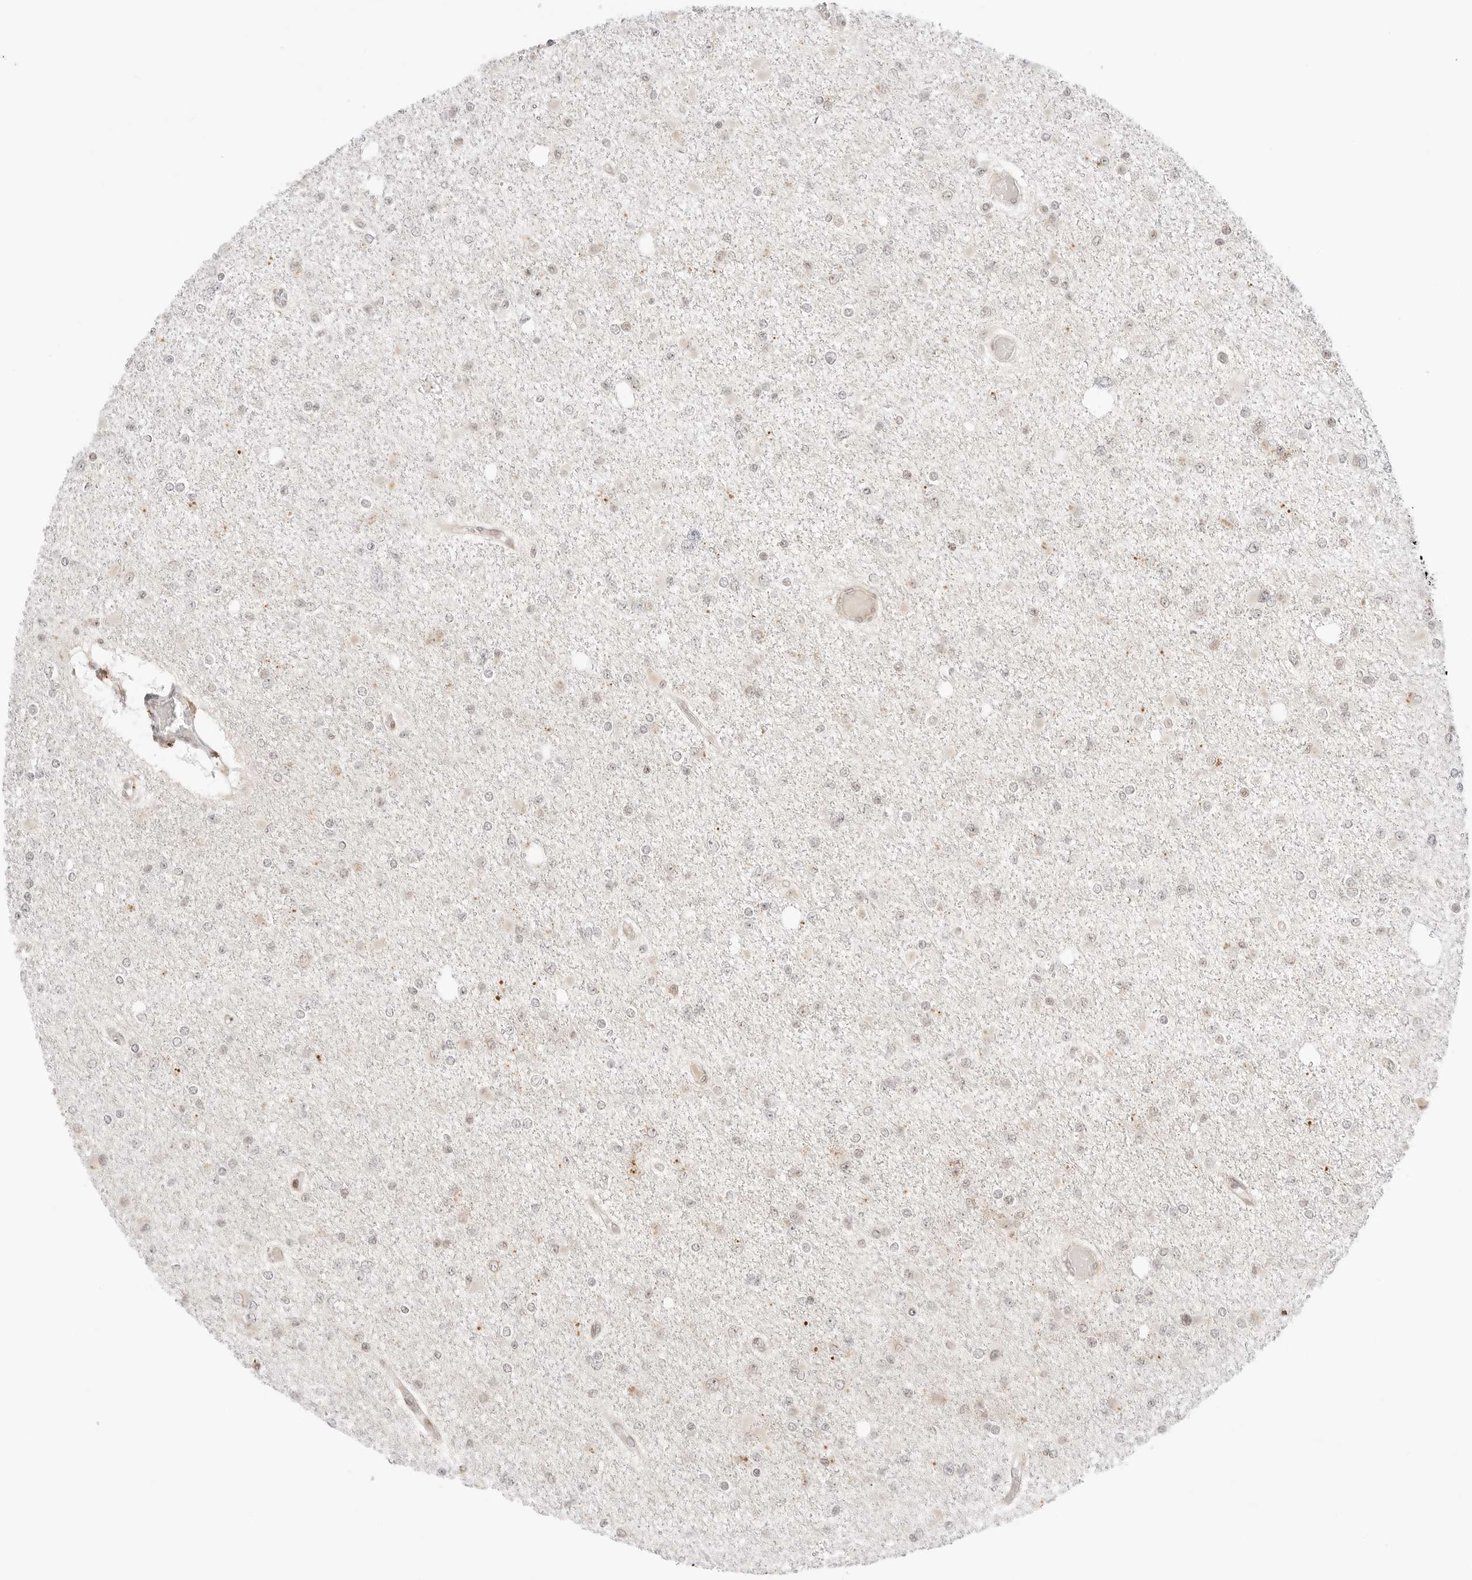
{"staining": {"intensity": "negative", "quantity": "none", "location": "none"}, "tissue": "glioma", "cell_type": "Tumor cells", "image_type": "cancer", "snomed": [{"axis": "morphology", "description": "Glioma, malignant, Low grade"}, {"axis": "topography", "description": "Brain"}], "caption": "Immunohistochemistry (IHC) of low-grade glioma (malignant) displays no expression in tumor cells. Brightfield microscopy of IHC stained with DAB (brown) and hematoxylin (blue), captured at high magnification.", "gene": "RPS6KL1", "patient": {"sex": "female", "age": 22}}